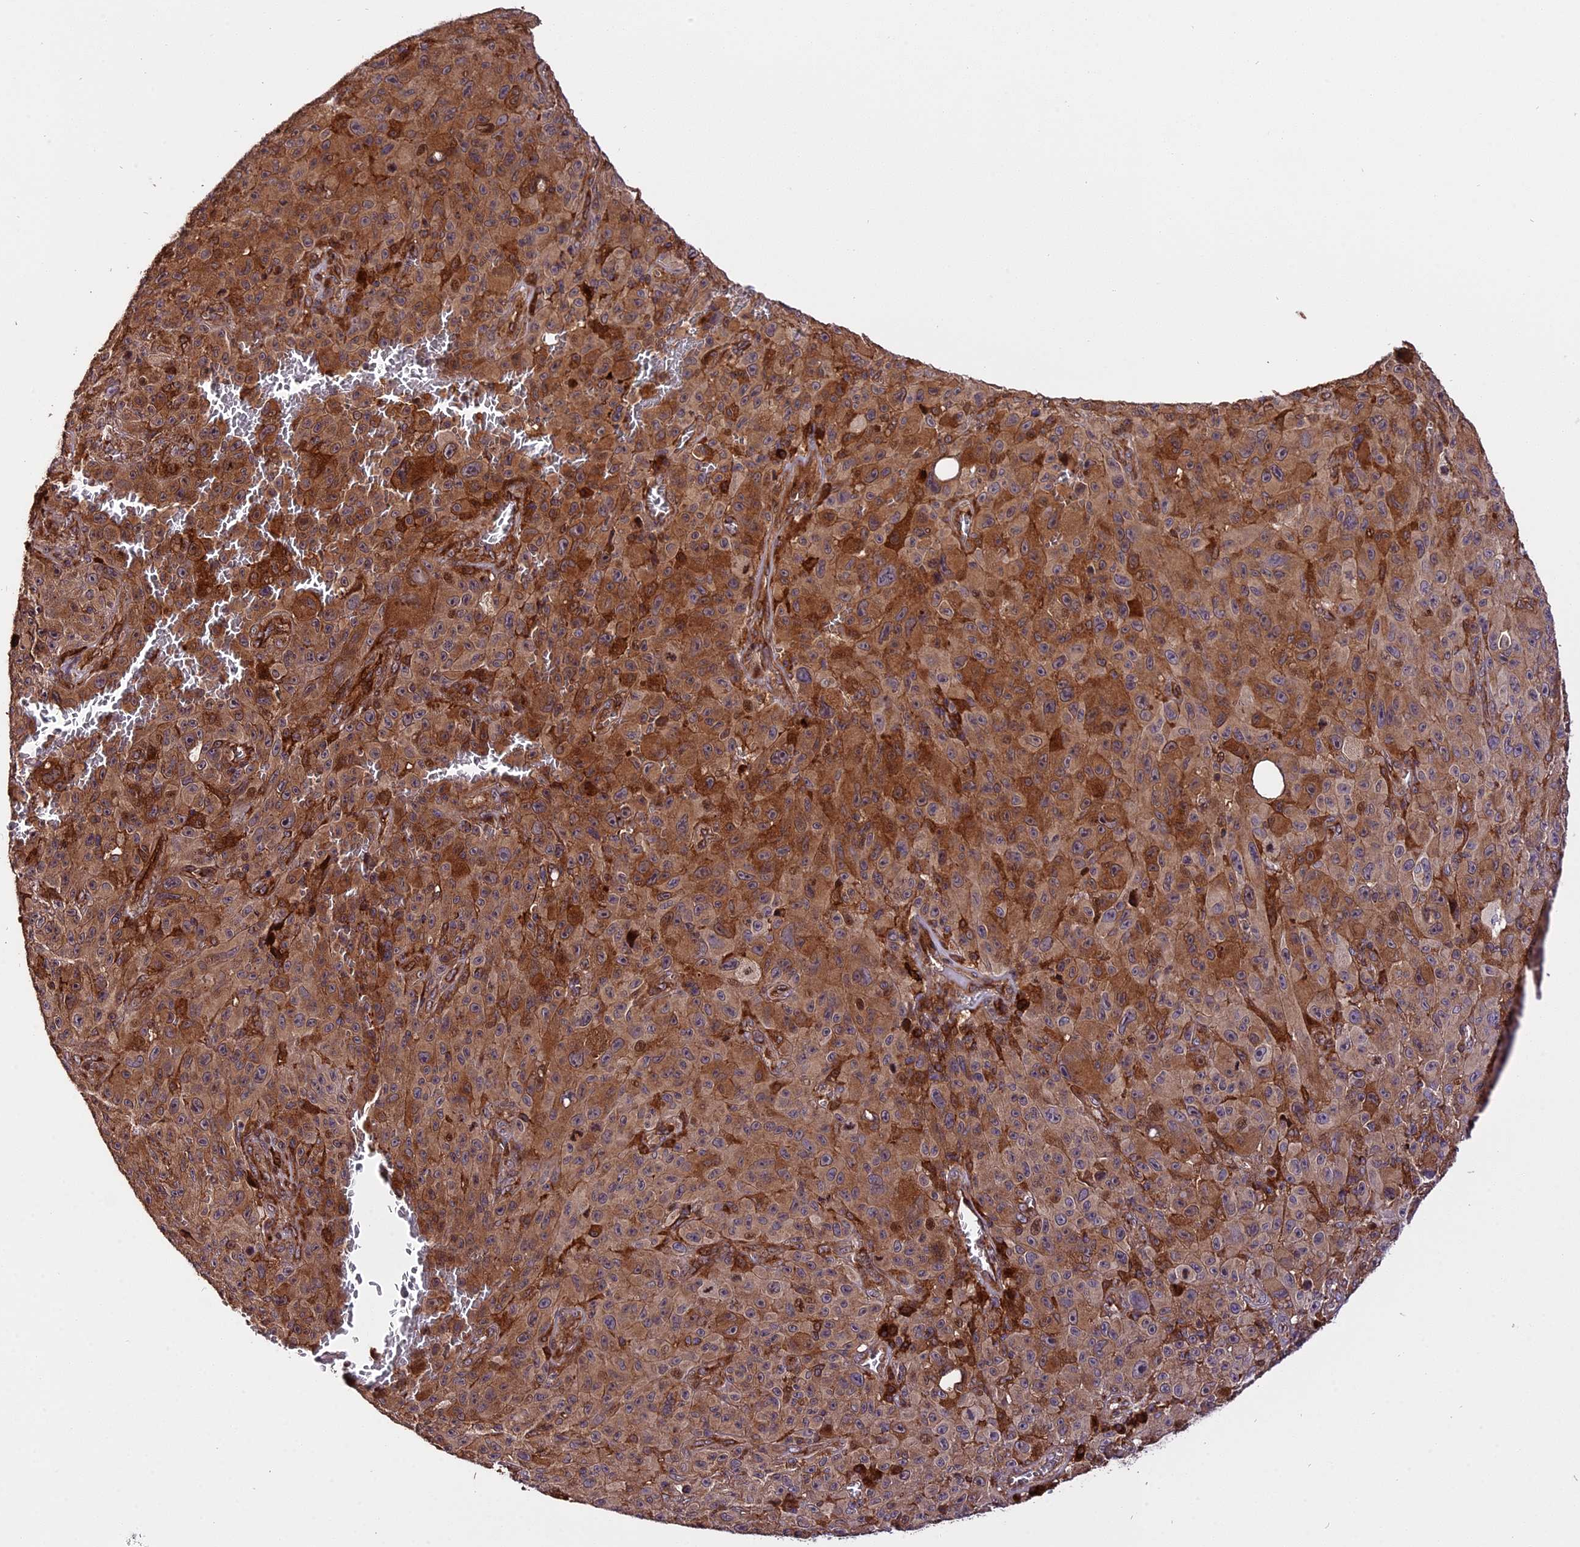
{"staining": {"intensity": "strong", "quantity": ">75%", "location": "cytoplasmic/membranous"}, "tissue": "melanoma", "cell_type": "Tumor cells", "image_type": "cancer", "snomed": [{"axis": "morphology", "description": "Malignant melanoma, NOS"}, {"axis": "topography", "description": "Skin"}], "caption": "This is an image of immunohistochemistry staining of malignant melanoma, which shows strong staining in the cytoplasmic/membranous of tumor cells.", "gene": "HERPUD1", "patient": {"sex": "female", "age": 82}}